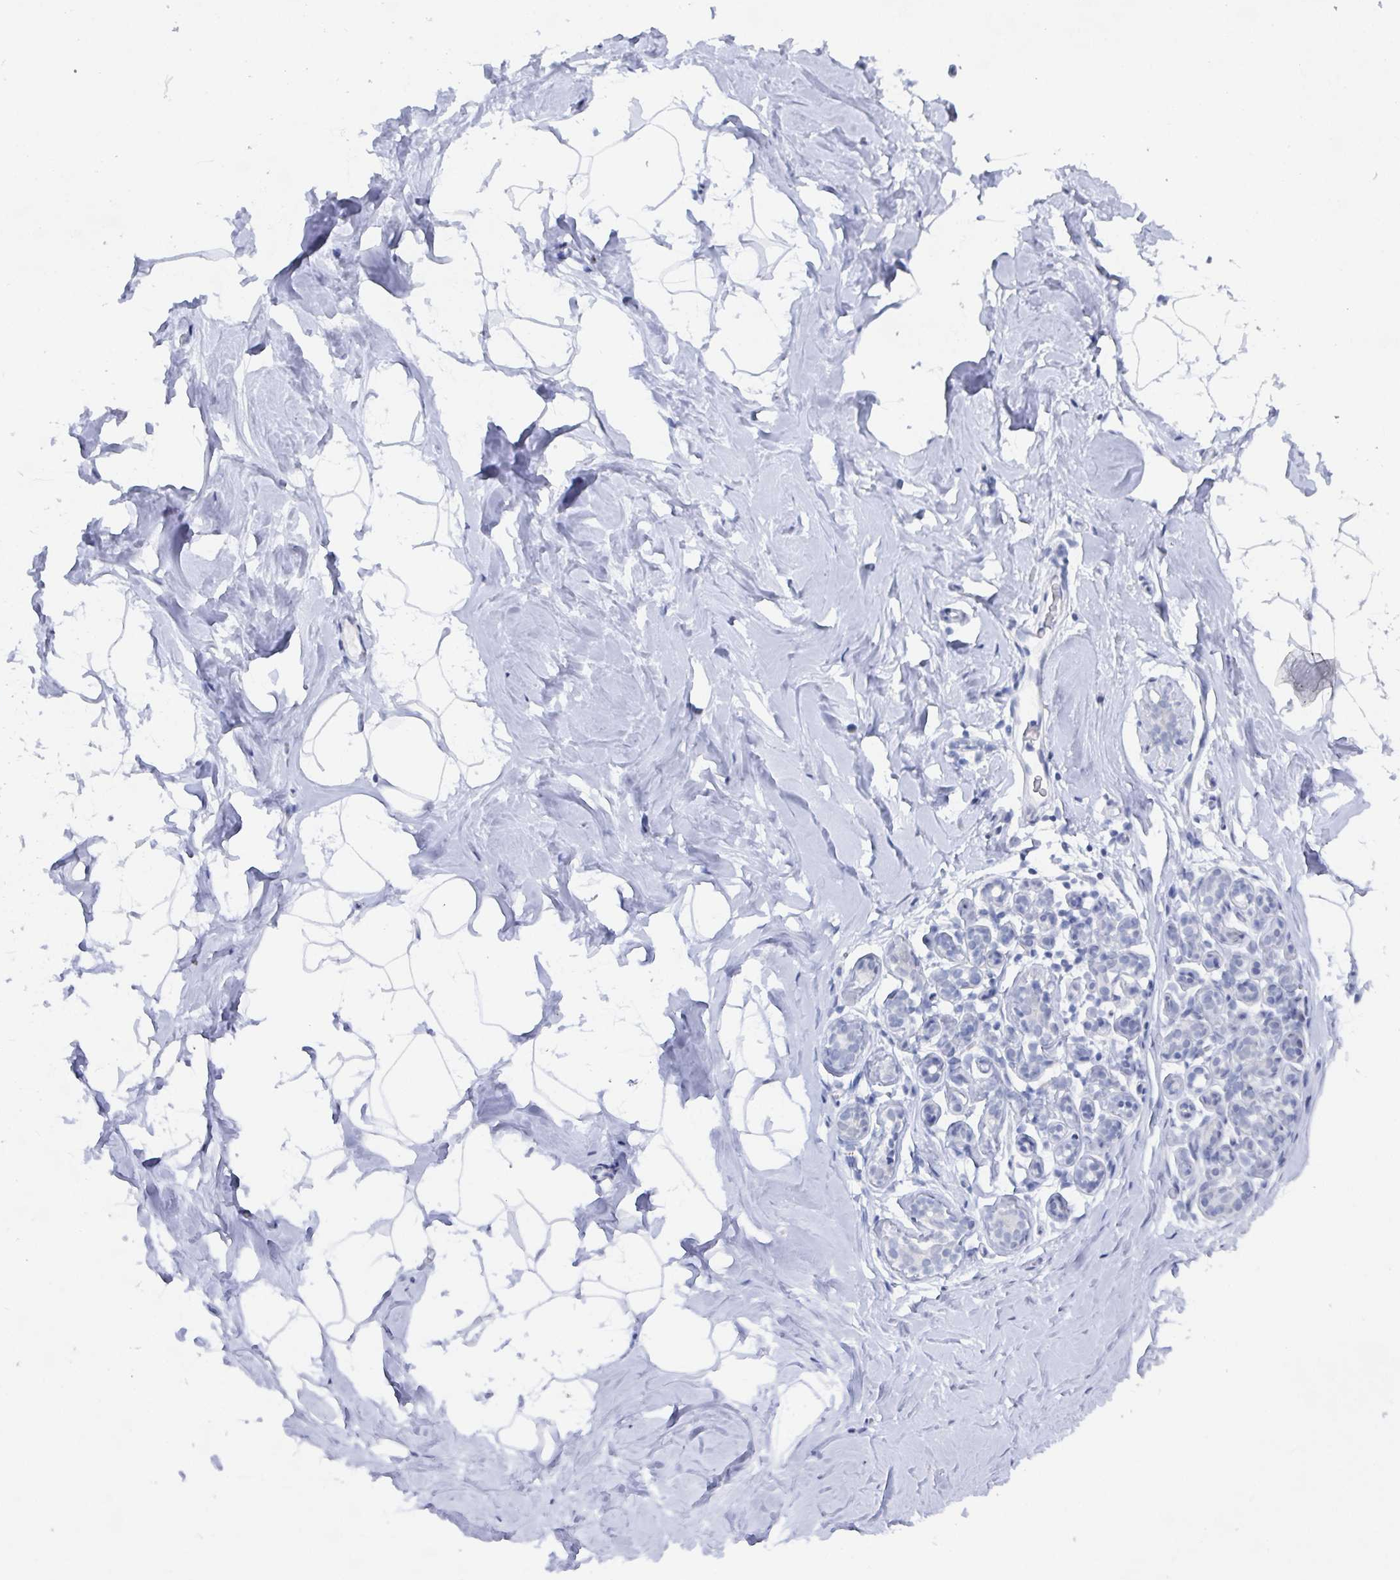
{"staining": {"intensity": "negative", "quantity": "none", "location": "none"}, "tissue": "breast", "cell_type": "Adipocytes", "image_type": "normal", "snomed": [{"axis": "morphology", "description": "Normal tissue, NOS"}, {"axis": "topography", "description": "Breast"}], "caption": "Protein analysis of unremarkable breast shows no significant positivity in adipocytes. (IHC, brightfield microscopy, high magnification).", "gene": "CAMKV", "patient": {"sex": "female", "age": 32}}